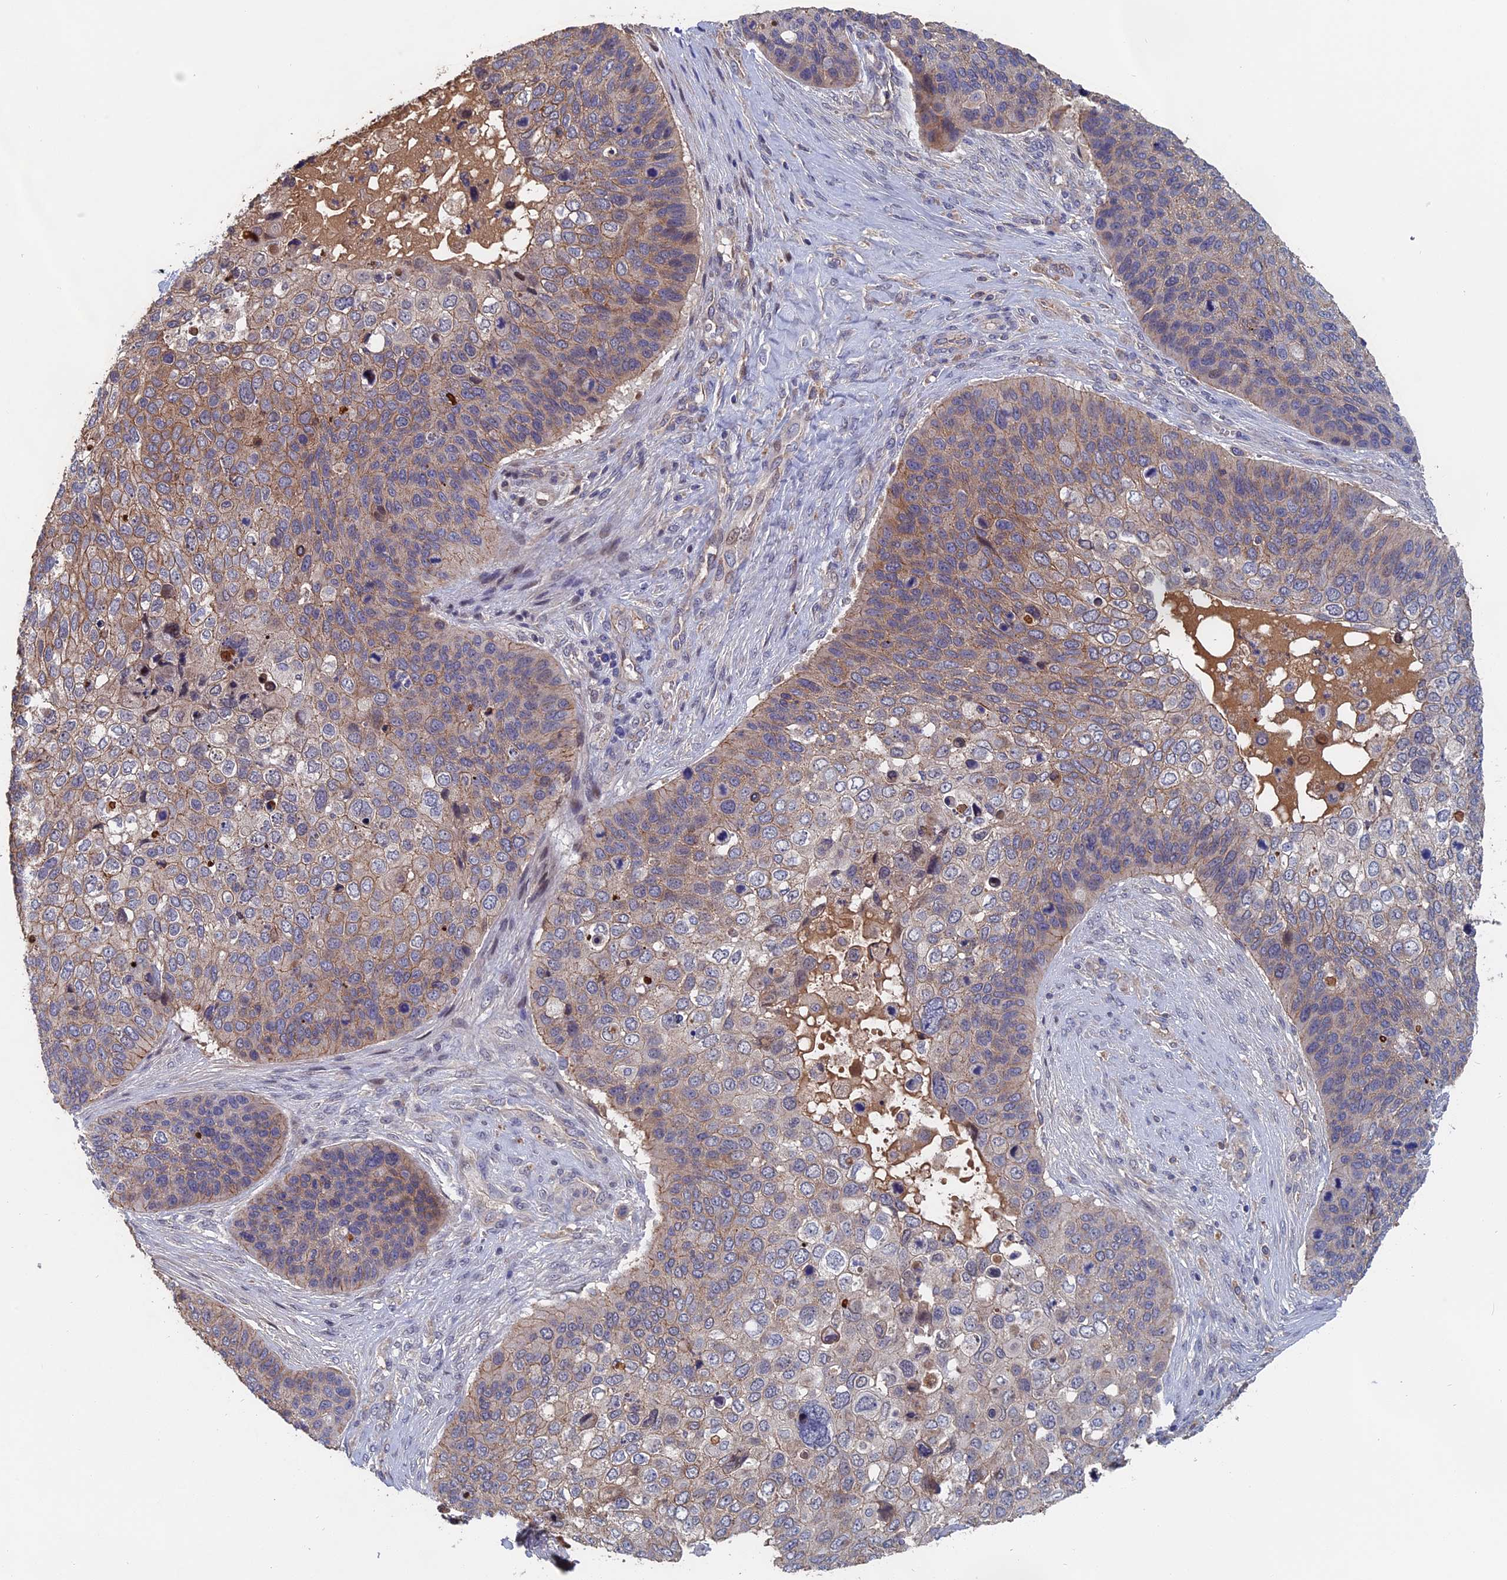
{"staining": {"intensity": "weak", "quantity": "25%-75%", "location": "cytoplasmic/membranous"}, "tissue": "skin cancer", "cell_type": "Tumor cells", "image_type": "cancer", "snomed": [{"axis": "morphology", "description": "Basal cell carcinoma"}, {"axis": "topography", "description": "Skin"}], "caption": "Protein staining demonstrates weak cytoplasmic/membranous staining in about 25%-75% of tumor cells in basal cell carcinoma (skin). (DAB (3,3'-diaminobenzidine) = brown stain, brightfield microscopy at high magnification).", "gene": "SLC33A1", "patient": {"sex": "female", "age": 74}}